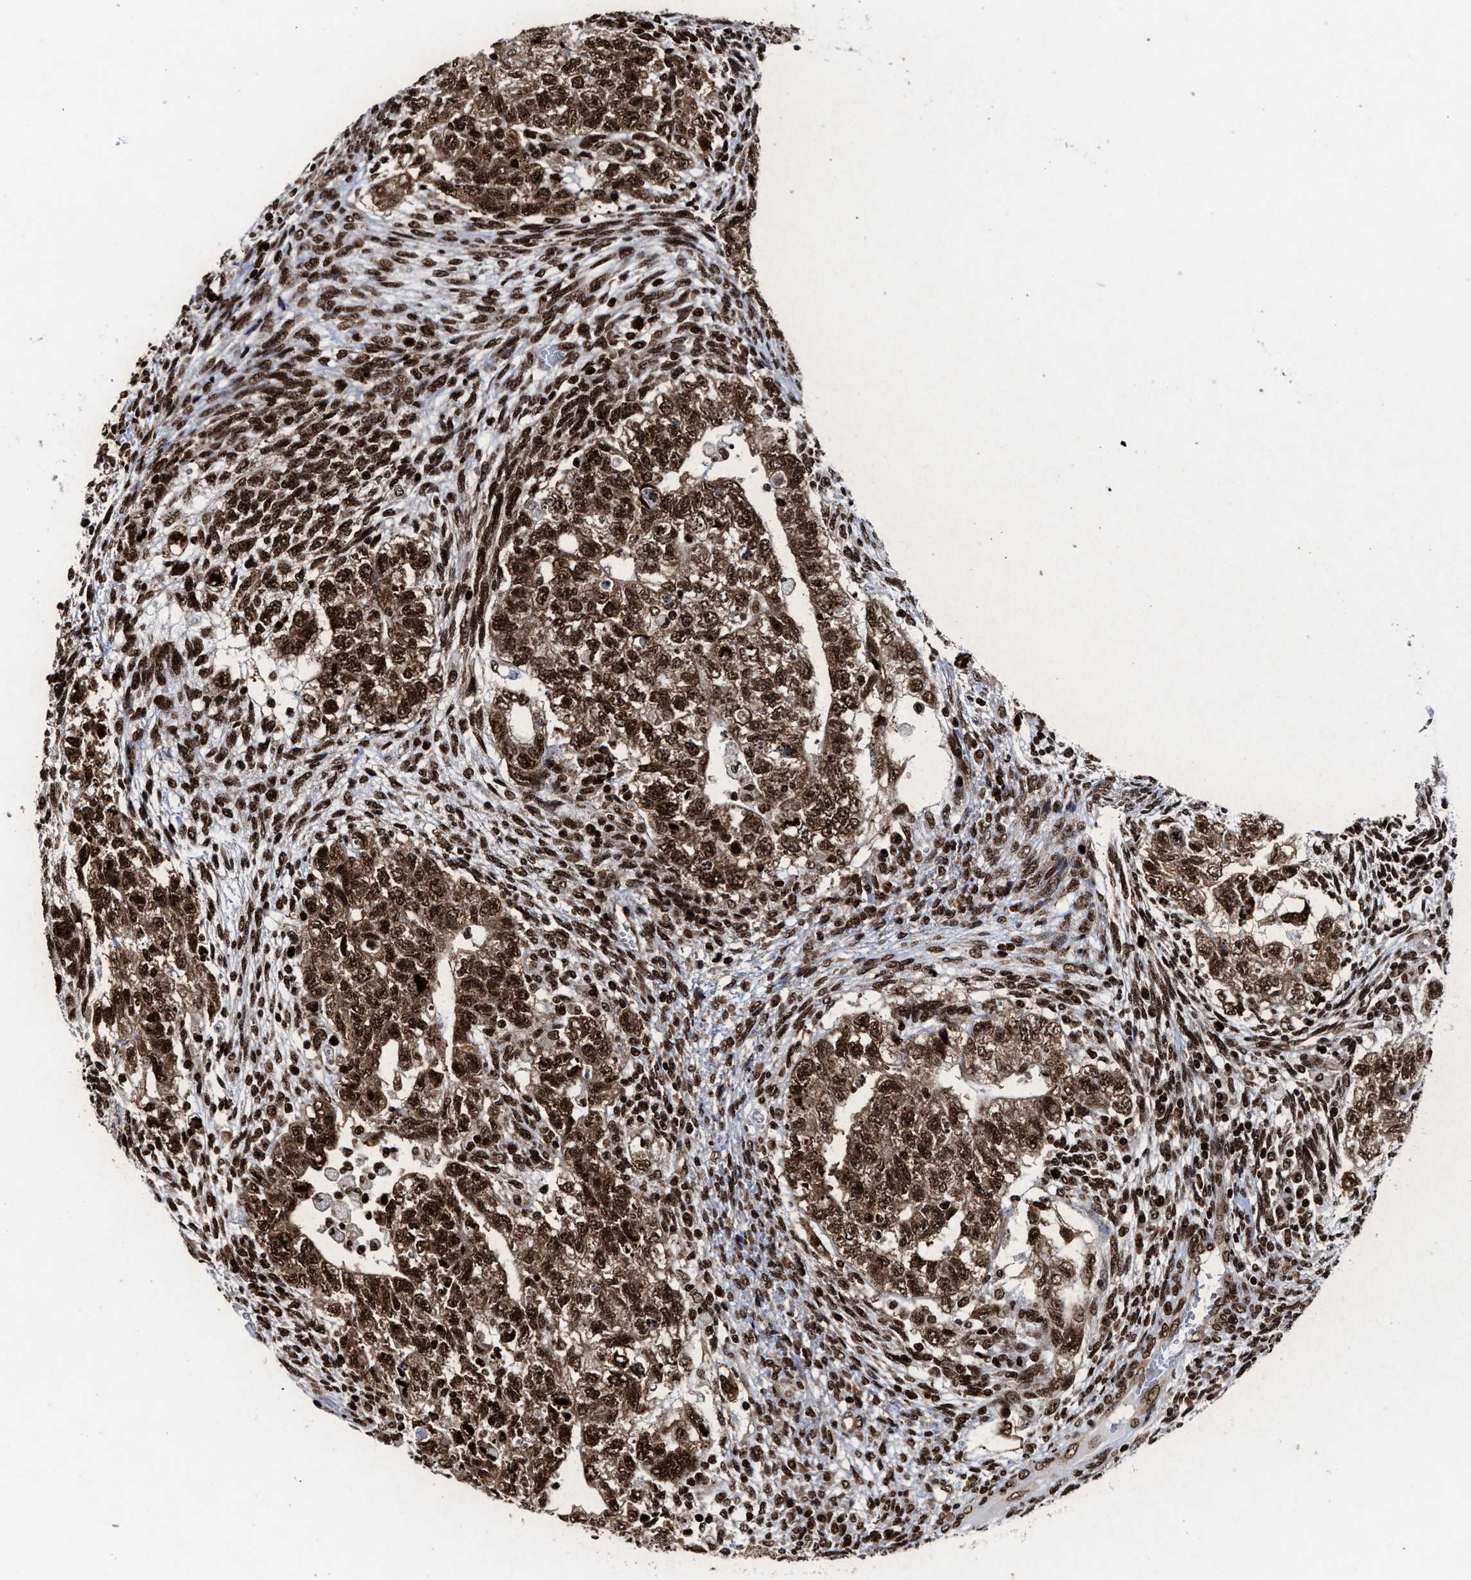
{"staining": {"intensity": "strong", "quantity": ">75%", "location": "cytoplasmic/membranous,nuclear"}, "tissue": "testis cancer", "cell_type": "Tumor cells", "image_type": "cancer", "snomed": [{"axis": "morphology", "description": "Normal tissue, NOS"}, {"axis": "morphology", "description": "Carcinoma, Embryonal, NOS"}, {"axis": "topography", "description": "Testis"}], "caption": "The immunohistochemical stain shows strong cytoplasmic/membranous and nuclear positivity in tumor cells of testis cancer (embryonal carcinoma) tissue. Using DAB (3,3'-diaminobenzidine) (brown) and hematoxylin (blue) stains, captured at high magnification using brightfield microscopy.", "gene": "ALYREF", "patient": {"sex": "male", "age": 36}}